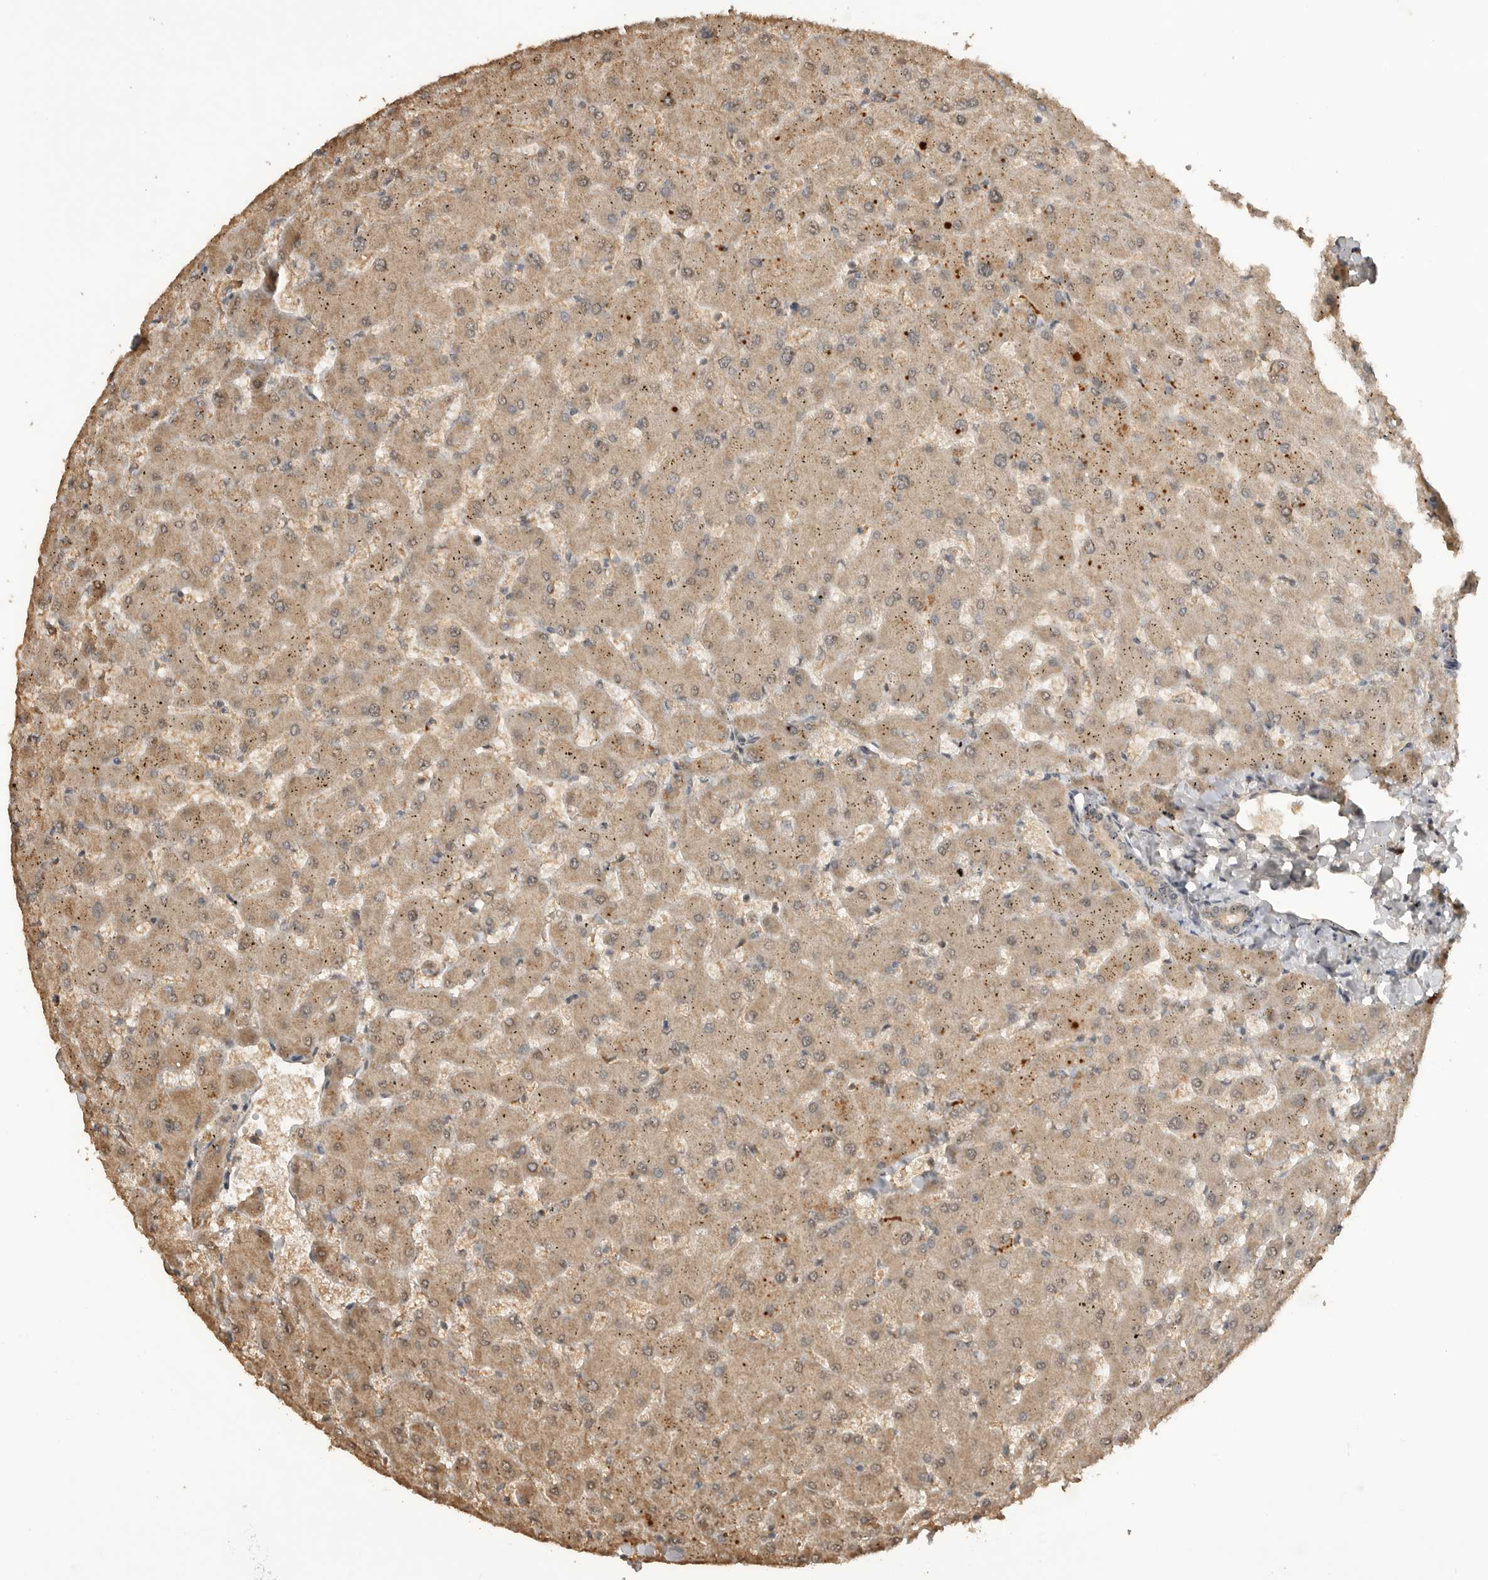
{"staining": {"intensity": "weak", "quantity": "25%-75%", "location": "cytoplasmic/membranous"}, "tissue": "liver", "cell_type": "Cholangiocytes", "image_type": "normal", "snomed": [{"axis": "morphology", "description": "Normal tissue, NOS"}, {"axis": "topography", "description": "Liver"}], "caption": "Cholangiocytes reveal weak cytoplasmic/membranous expression in approximately 25%-75% of cells in benign liver.", "gene": "ASPSCR1", "patient": {"sex": "female", "age": 63}}